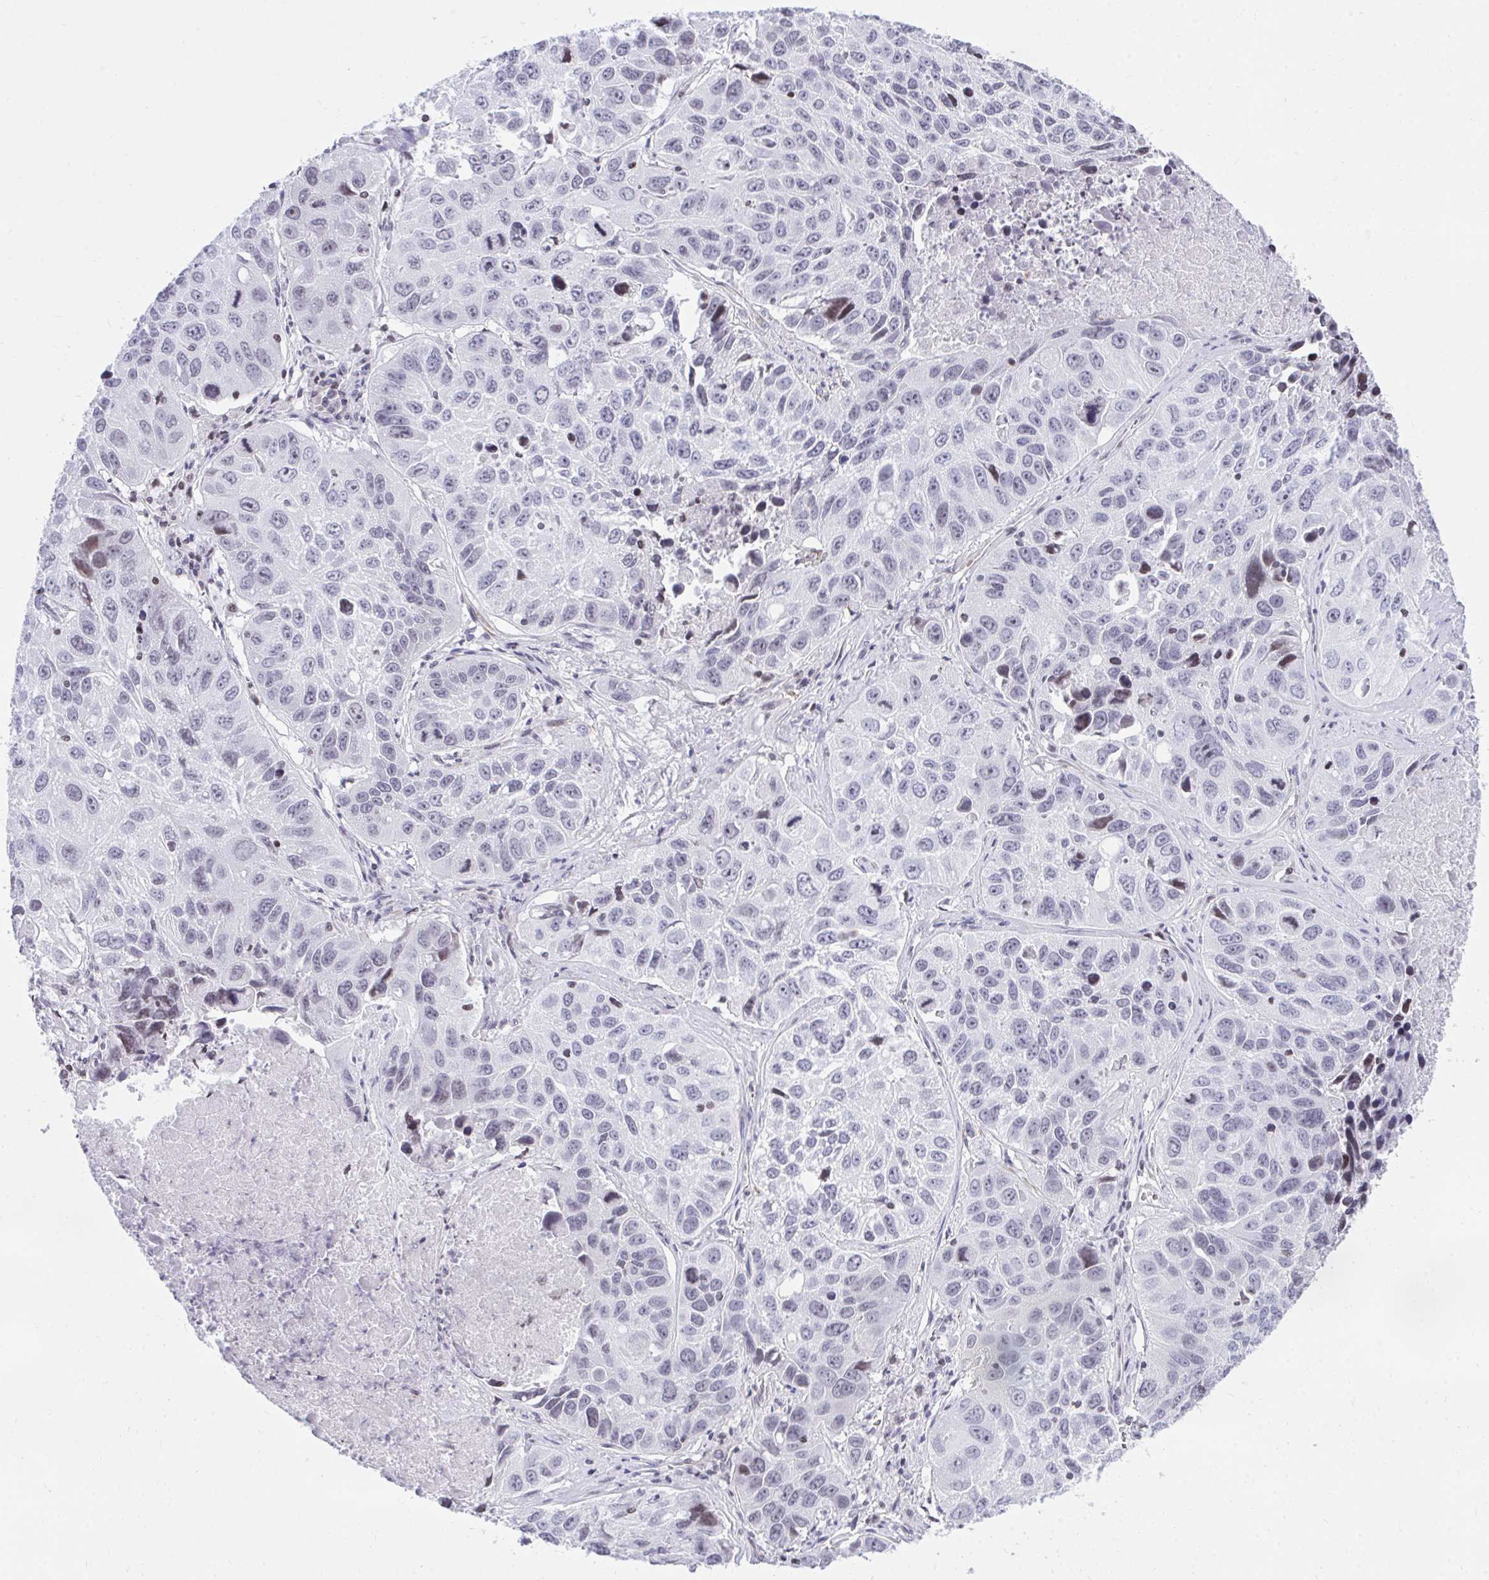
{"staining": {"intensity": "negative", "quantity": "none", "location": "none"}, "tissue": "lung cancer", "cell_type": "Tumor cells", "image_type": "cancer", "snomed": [{"axis": "morphology", "description": "Squamous cell carcinoma, NOS"}, {"axis": "topography", "description": "Lung"}], "caption": "IHC image of neoplastic tissue: lung cancer (squamous cell carcinoma) stained with DAB displays no significant protein positivity in tumor cells.", "gene": "KCNN4", "patient": {"sex": "female", "age": 61}}